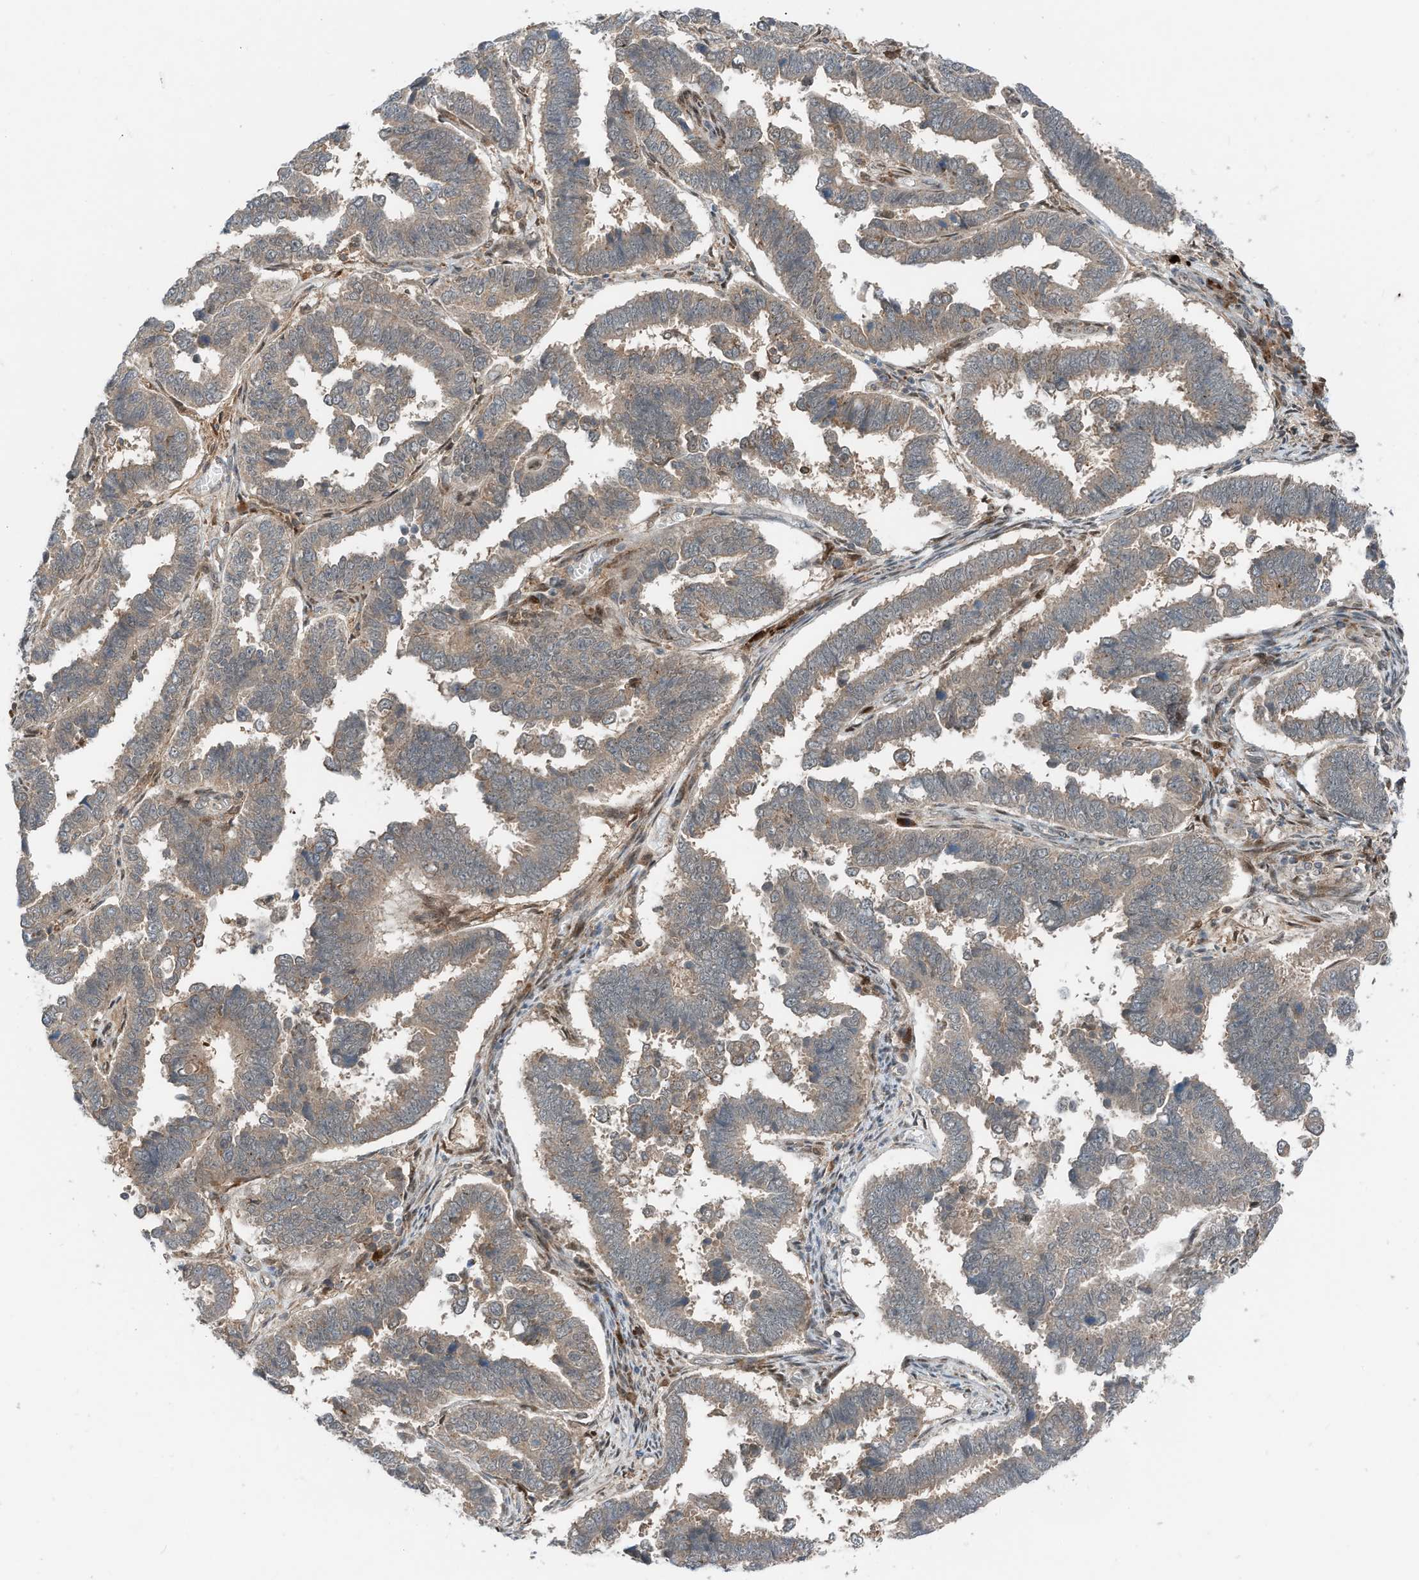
{"staining": {"intensity": "weak", "quantity": ">75%", "location": "cytoplasmic/membranous"}, "tissue": "endometrial cancer", "cell_type": "Tumor cells", "image_type": "cancer", "snomed": [{"axis": "morphology", "description": "Adenocarcinoma, NOS"}, {"axis": "topography", "description": "Endometrium"}], "caption": "An image of human endometrial cancer (adenocarcinoma) stained for a protein shows weak cytoplasmic/membranous brown staining in tumor cells.", "gene": "RMND1", "patient": {"sex": "female", "age": 75}}